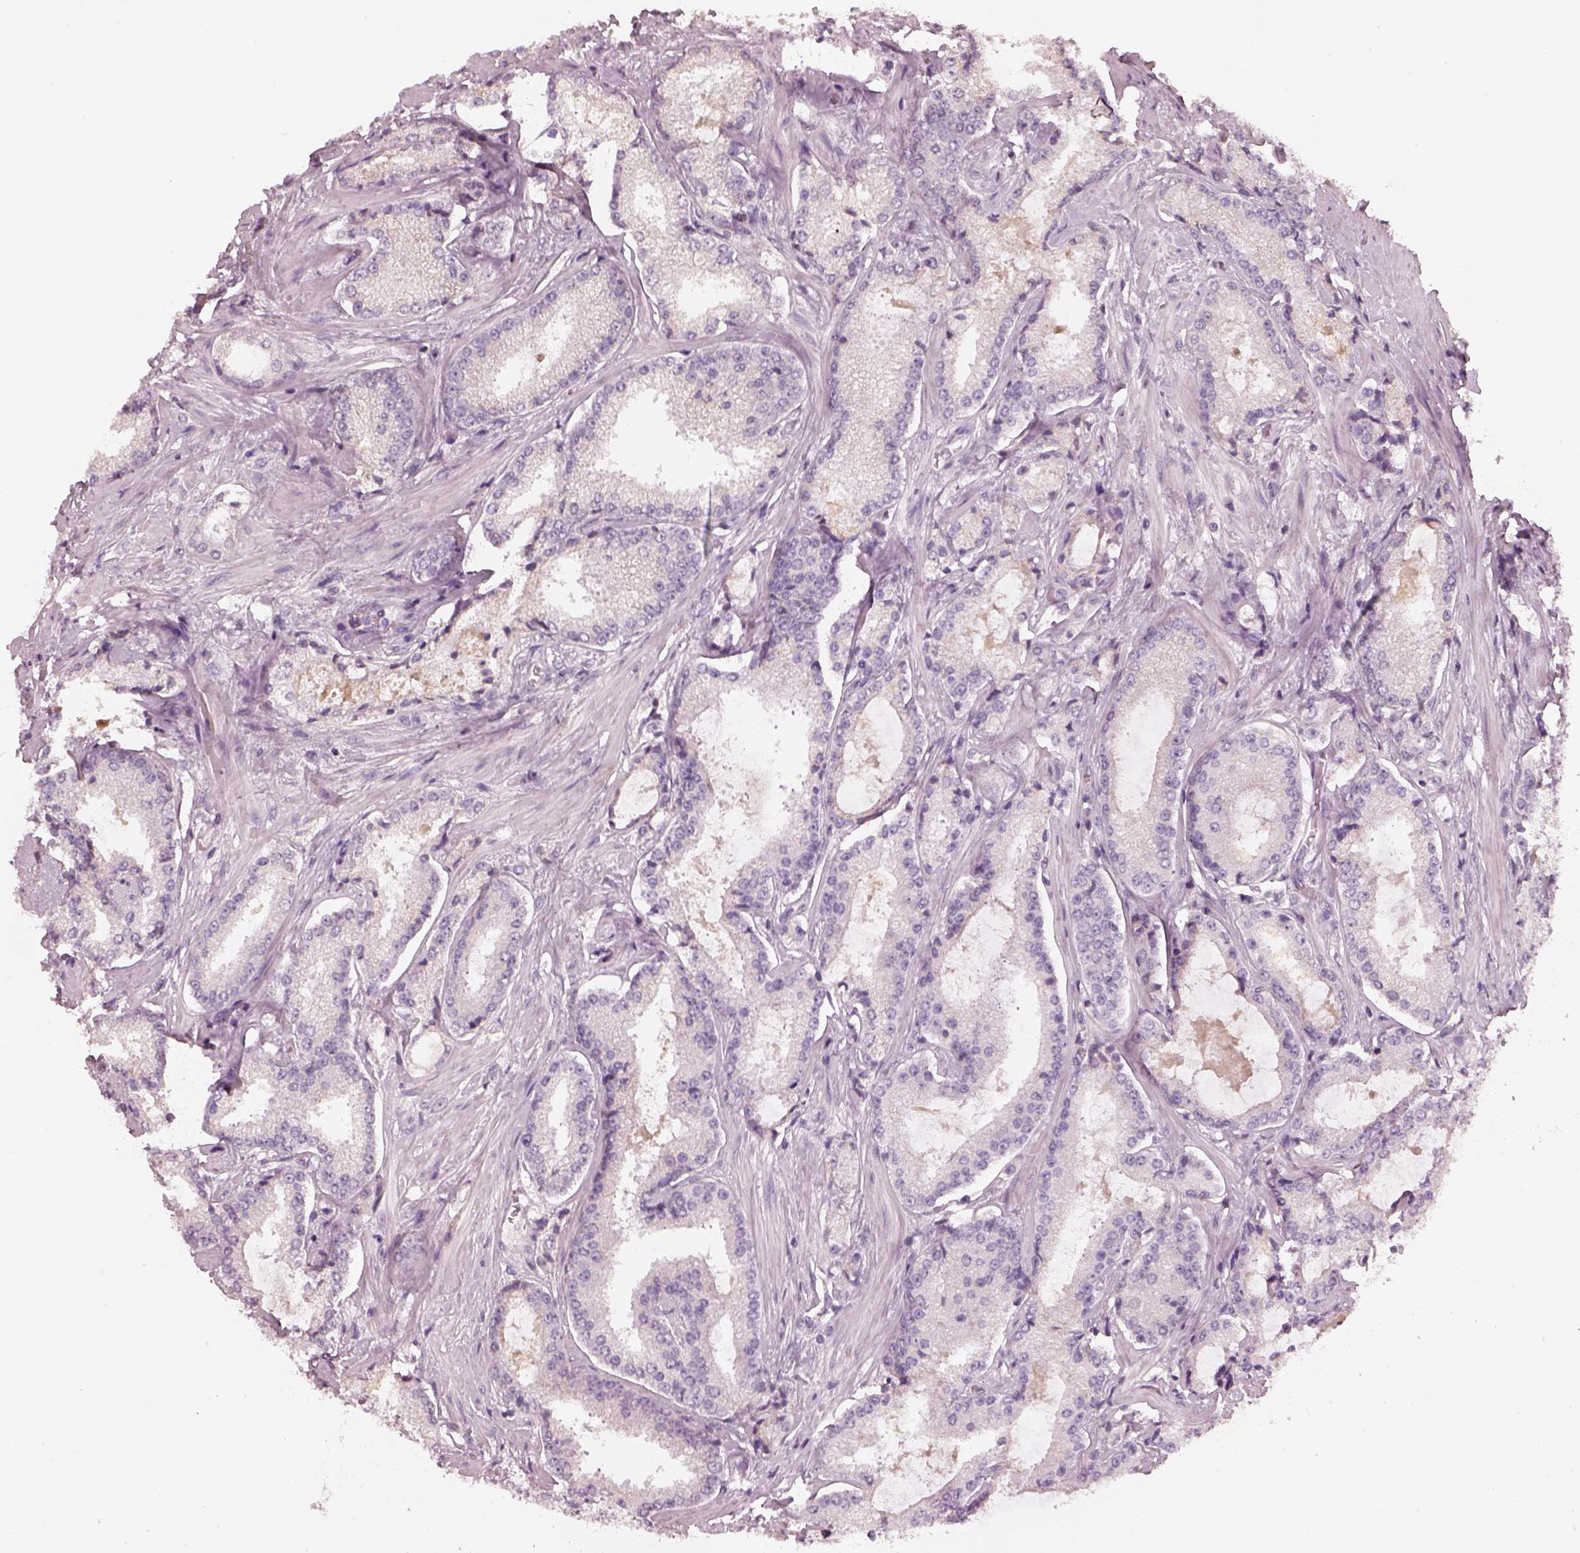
{"staining": {"intensity": "negative", "quantity": "none", "location": "none"}, "tissue": "prostate cancer", "cell_type": "Tumor cells", "image_type": "cancer", "snomed": [{"axis": "morphology", "description": "Adenocarcinoma, Low grade"}, {"axis": "topography", "description": "Prostate"}], "caption": "Immunohistochemistry micrograph of neoplastic tissue: human prostate cancer stained with DAB (3,3'-diaminobenzidine) exhibits no significant protein staining in tumor cells.", "gene": "TLX3", "patient": {"sex": "male", "age": 56}}